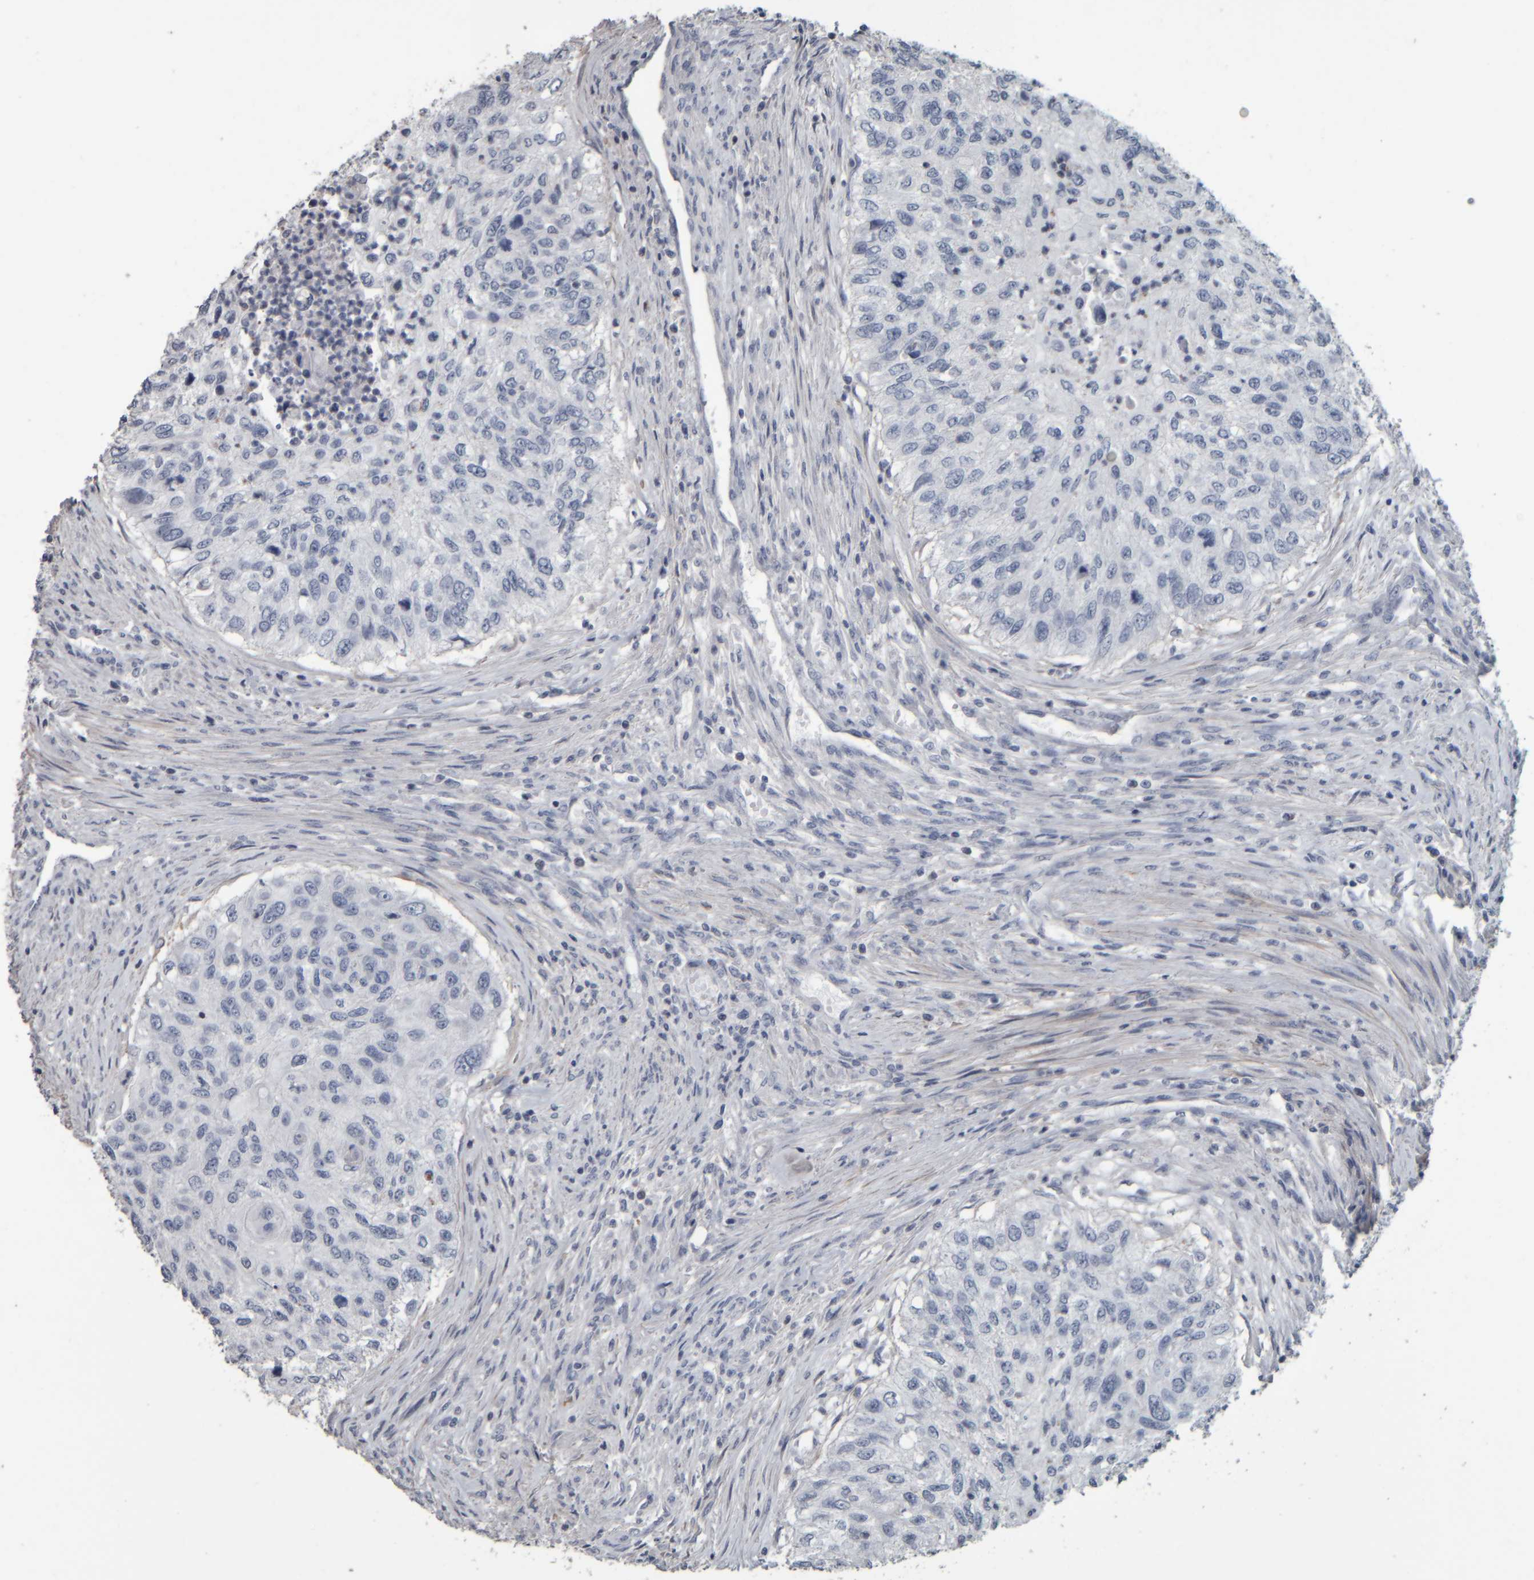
{"staining": {"intensity": "negative", "quantity": "none", "location": "none"}, "tissue": "urothelial cancer", "cell_type": "Tumor cells", "image_type": "cancer", "snomed": [{"axis": "morphology", "description": "Urothelial carcinoma, High grade"}, {"axis": "topography", "description": "Urinary bladder"}], "caption": "Immunohistochemical staining of urothelial cancer reveals no significant staining in tumor cells. The staining is performed using DAB brown chromogen with nuclei counter-stained in using hematoxylin.", "gene": "CAVIN4", "patient": {"sex": "female", "age": 60}}